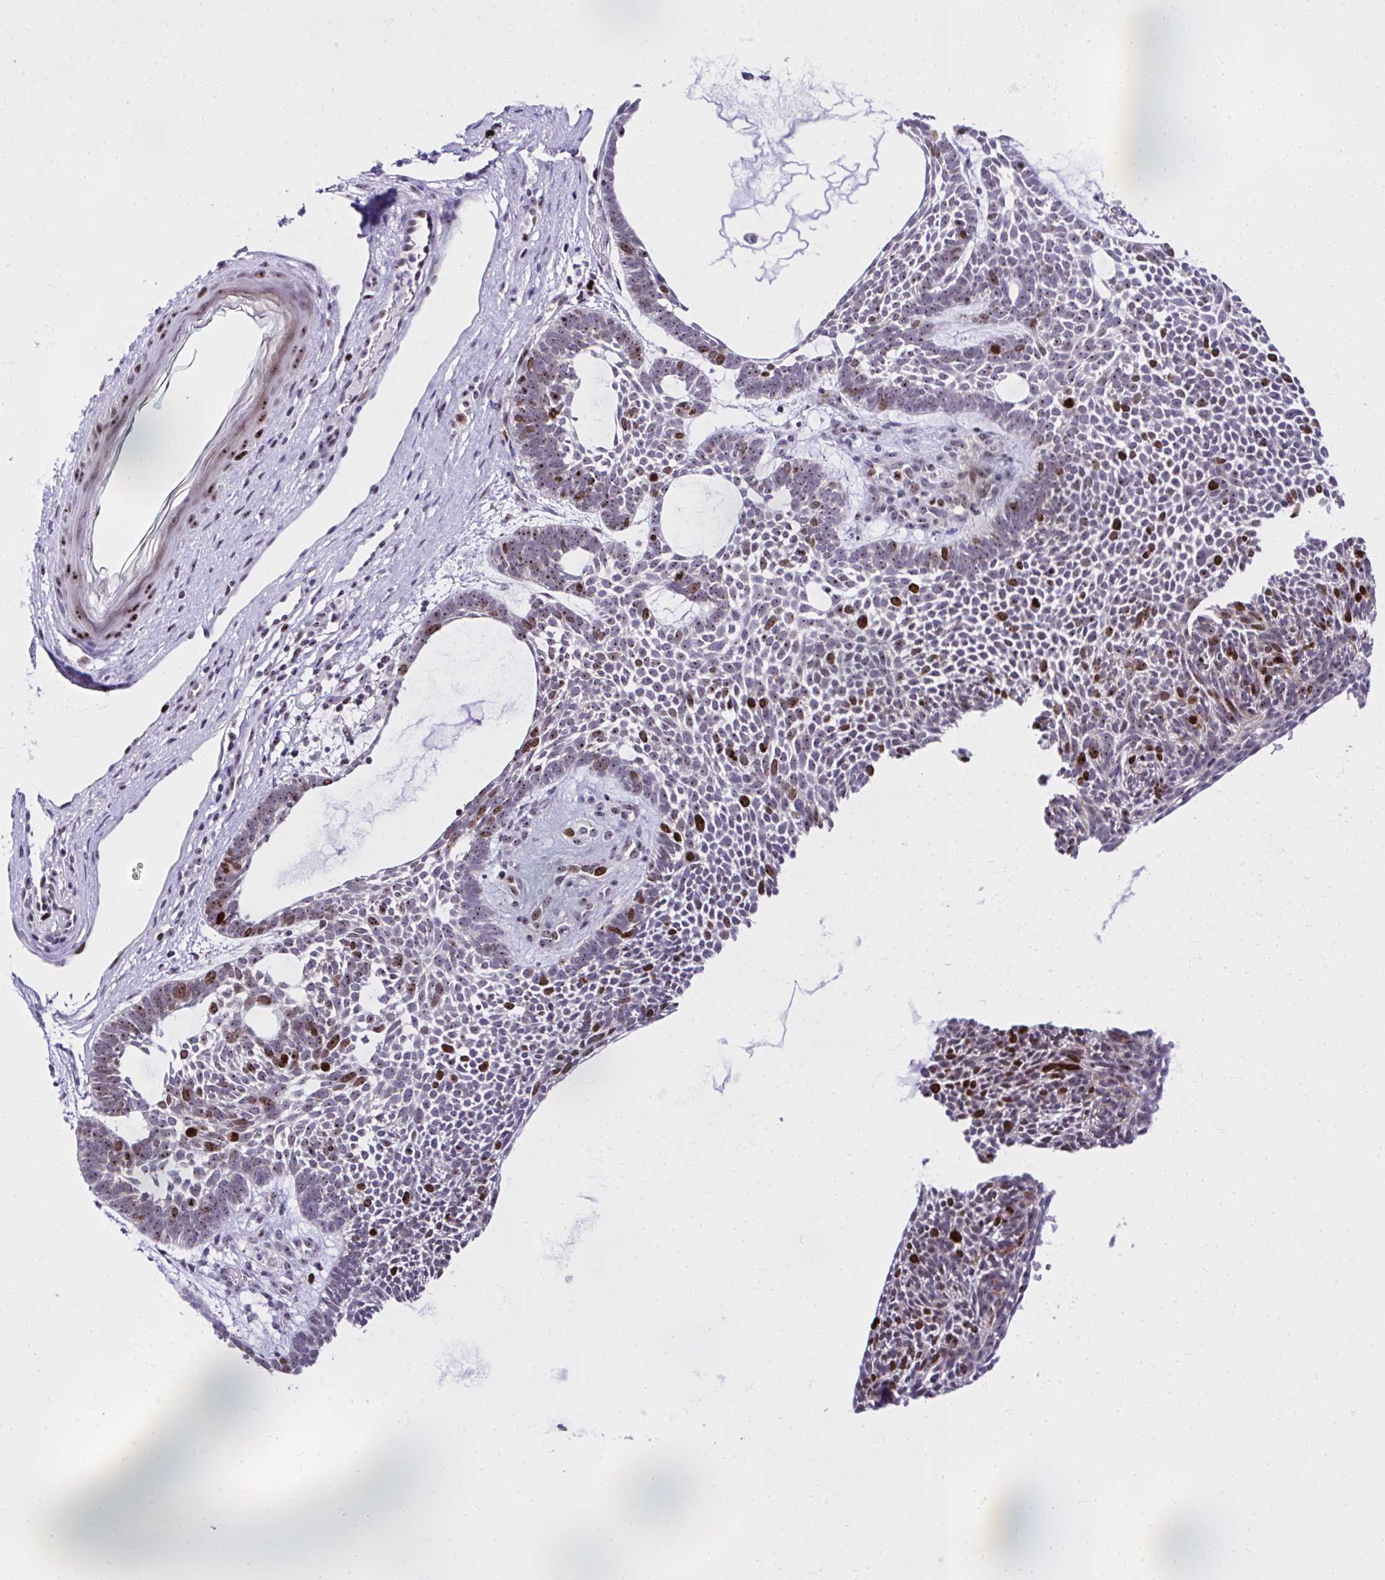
{"staining": {"intensity": "moderate", "quantity": "25%-75%", "location": "nuclear"}, "tissue": "skin cancer", "cell_type": "Tumor cells", "image_type": "cancer", "snomed": [{"axis": "morphology", "description": "Basal cell carcinoma"}, {"axis": "topography", "description": "Skin"}, {"axis": "topography", "description": "Skin of face"}], "caption": "Skin cancer (basal cell carcinoma) was stained to show a protein in brown. There is medium levels of moderate nuclear staining in about 25%-75% of tumor cells.", "gene": "CEP72", "patient": {"sex": "male", "age": 83}}